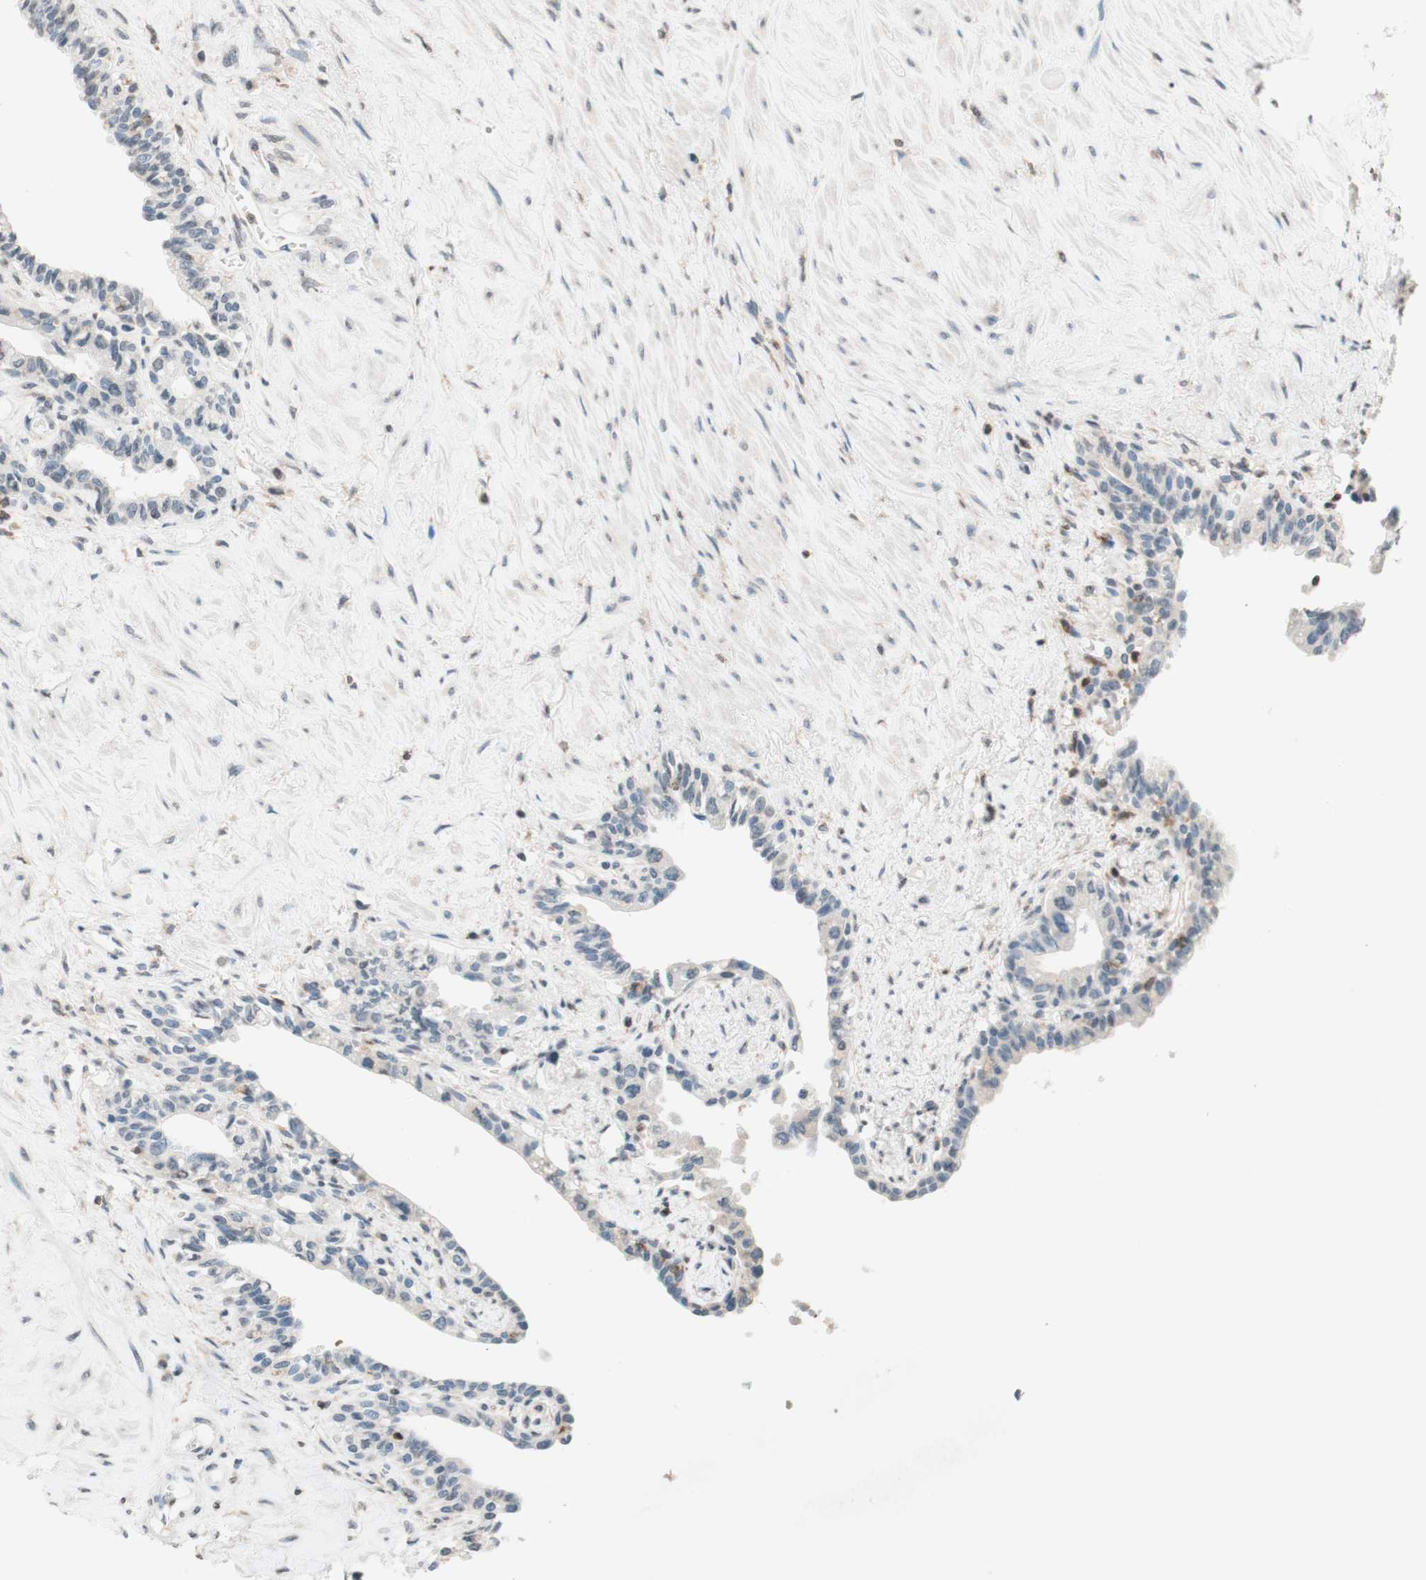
{"staining": {"intensity": "negative", "quantity": "none", "location": "none"}, "tissue": "seminal vesicle", "cell_type": "Glandular cells", "image_type": "normal", "snomed": [{"axis": "morphology", "description": "Normal tissue, NOS"}, {"axis": "topography", "description": "Seminal veicle"}], "caption": "Micrograph shows no protein staining in glandular cells of normal seminal vesicle. (DAB (3,3'-diaminobenzidine) immunohistochemistry with hematoxylin counter stain).", "gene": "WIPF1", "patient": {"sex": "male", "age": 63}}